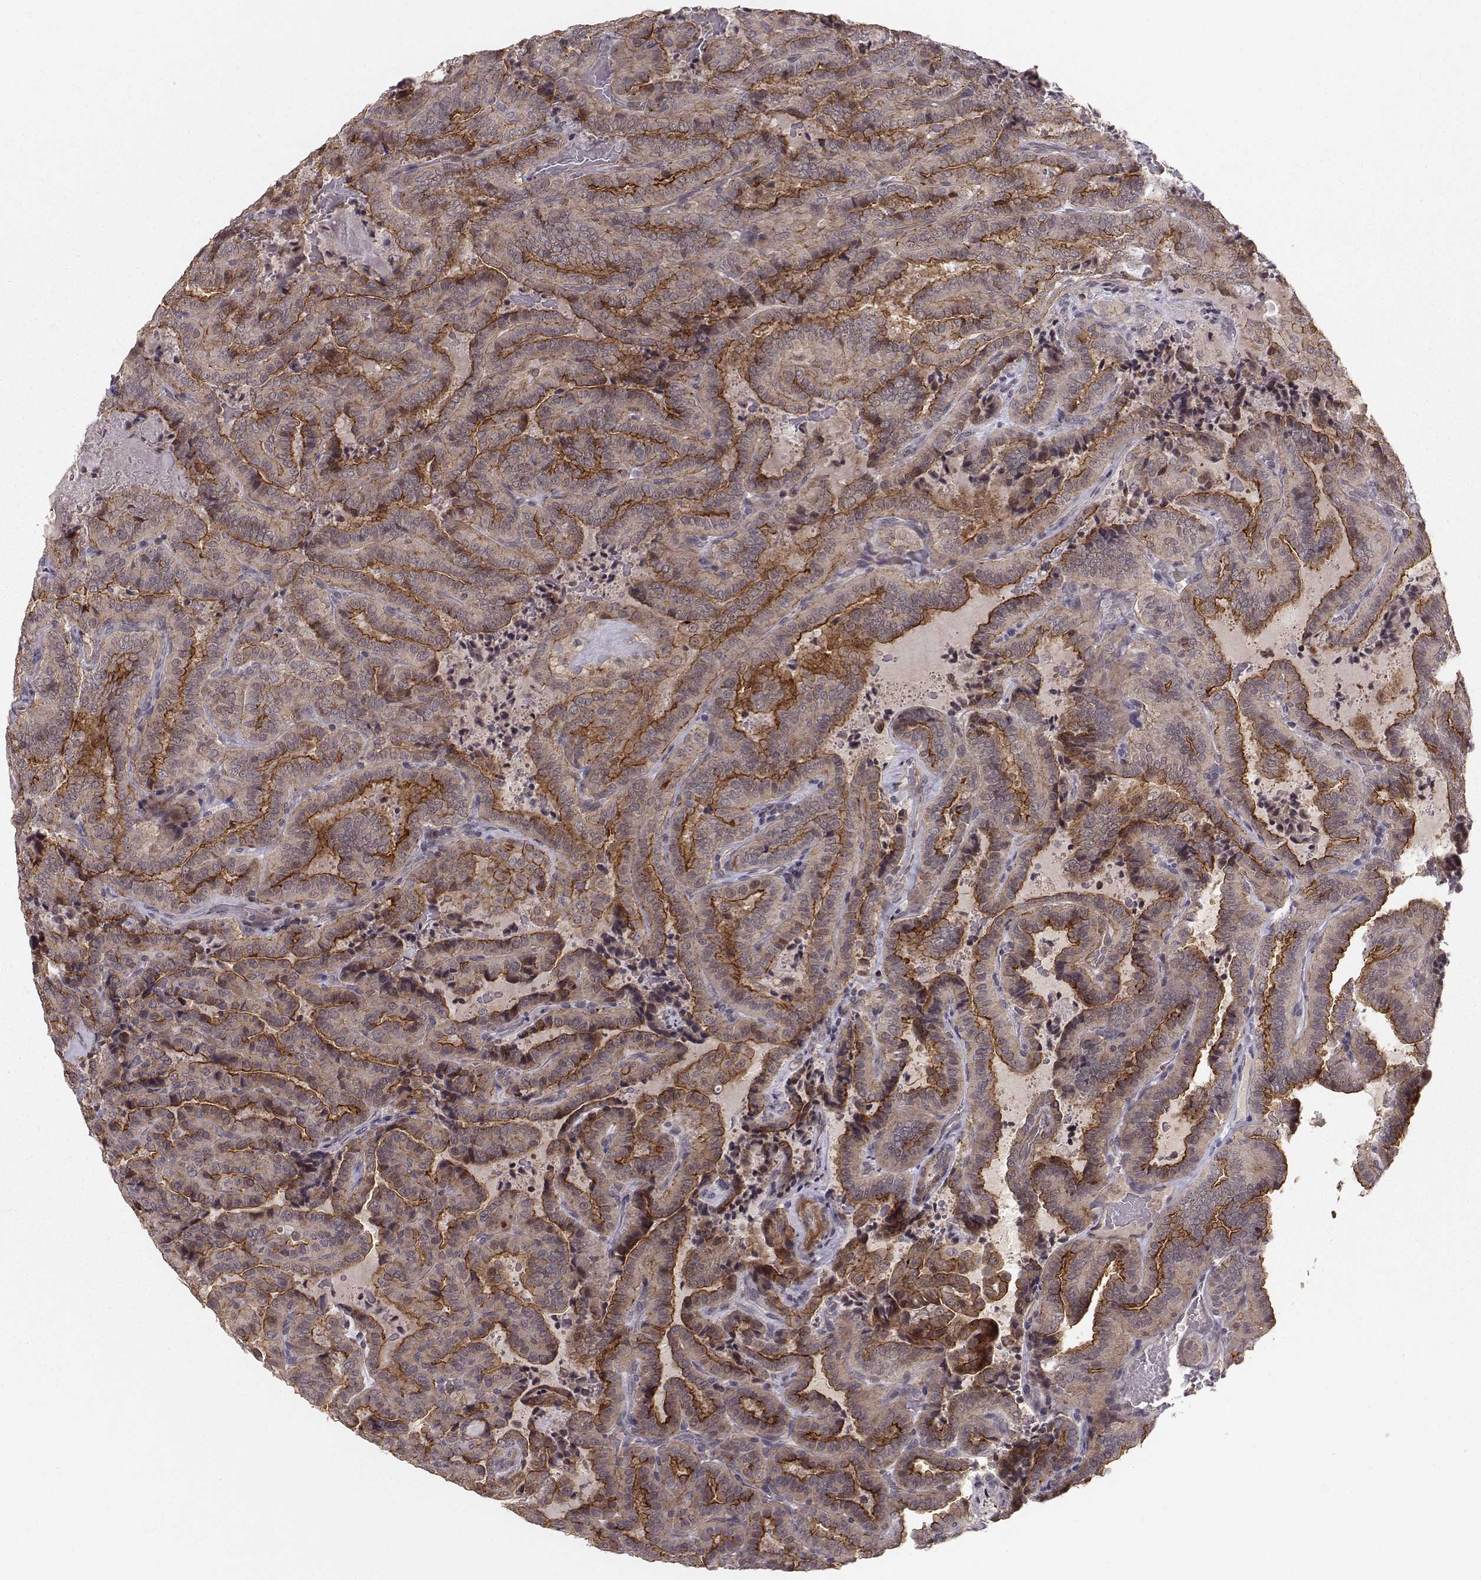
{"staining": {"intensity": "strong", "quantity": "25%-75%", "location": "cytoplasmic/membranous"}, "tissue": "thyroid cancer", "cell_type": "Tumor cells", "image_type": "cancer", "snomed": [{"axis": "morphology", "description": "Papillary adenocarcinoma, NOS"}, {"axis": "topography", "description": "Thyroid gland"}], "caption": "The micrograph reveals a brown stain indicating the presence of a protein in the cytoplasmic/membranous of tumor cells in thyroid cancer (papillary adenocarcinoma).", "gene": "PLEKHG3", "patient": {"sex": "female", "age": 39}}